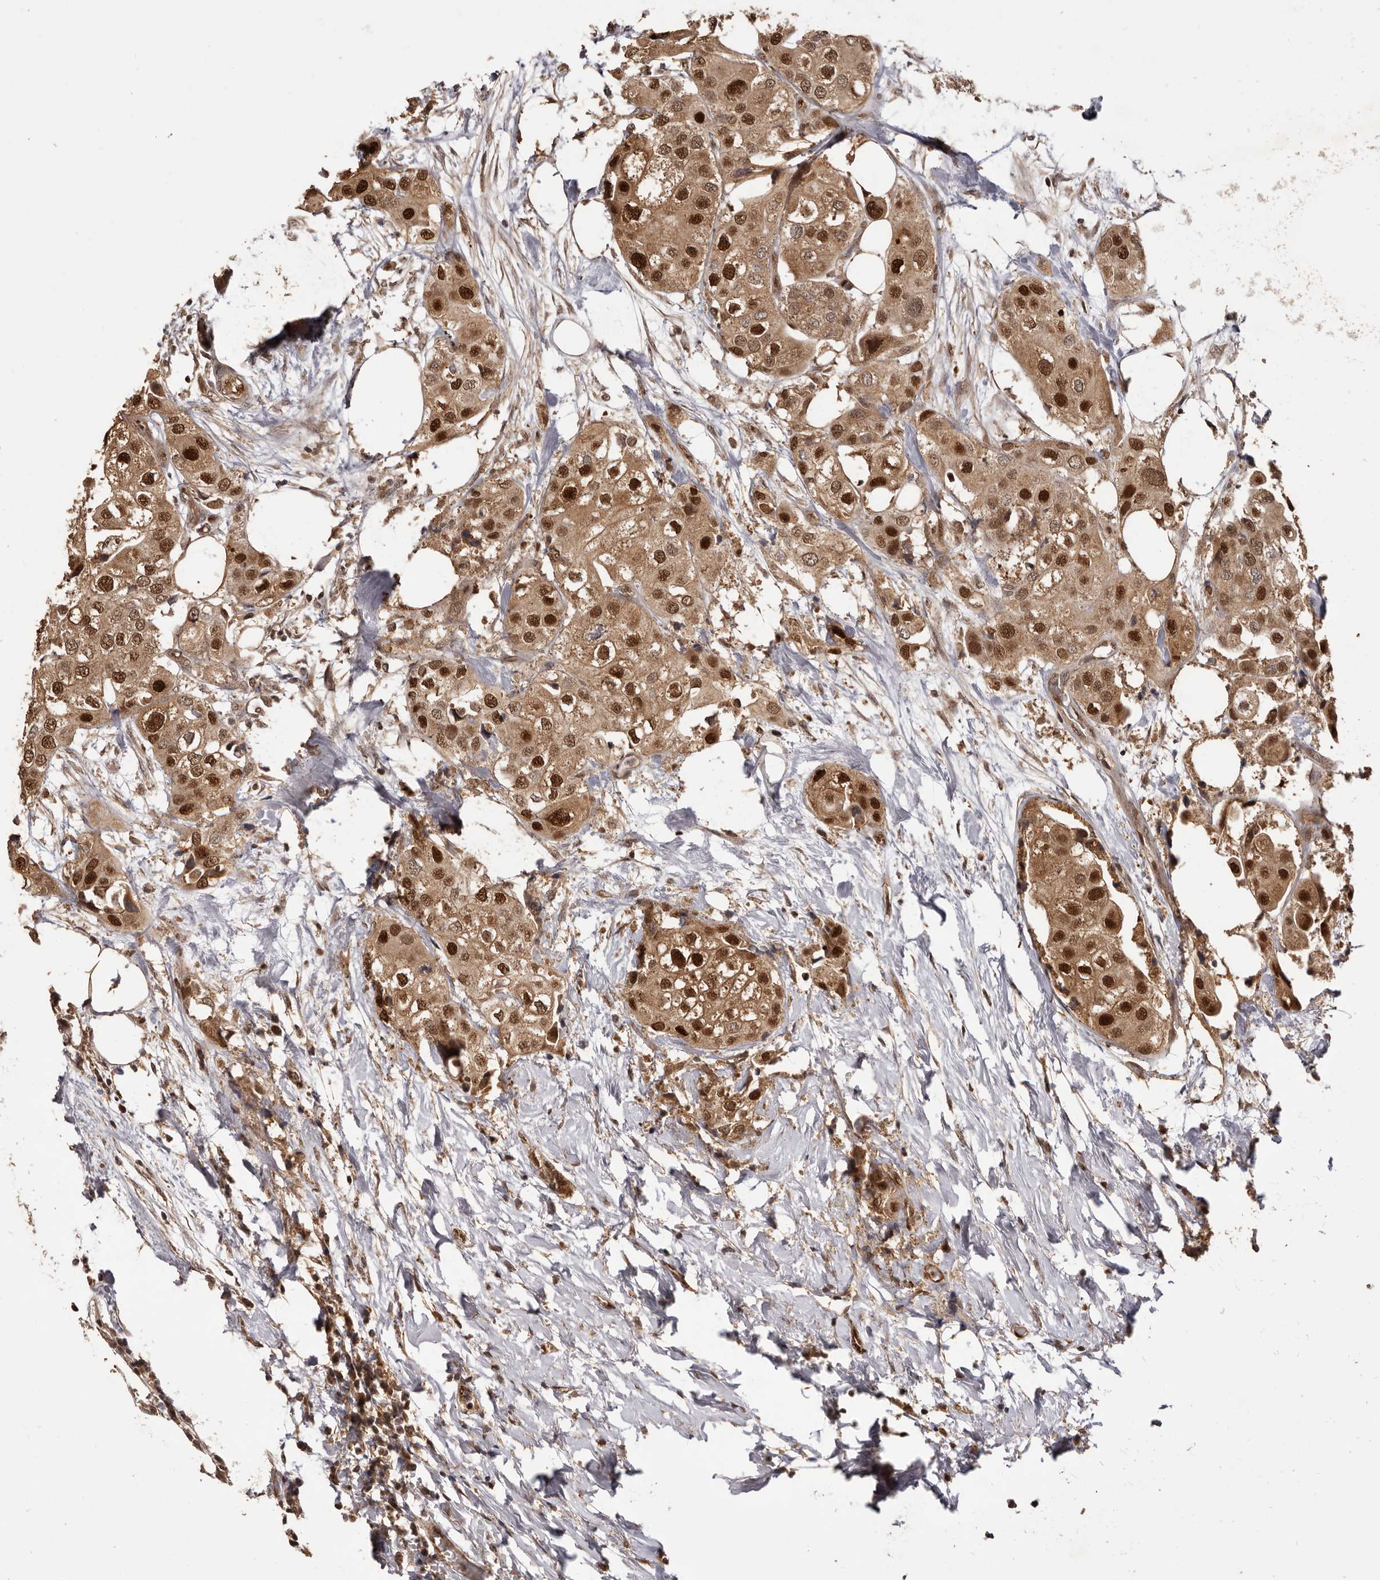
{"staining": {"intensity": "strong", "quantity": ">75%", "location": "cytoplasmic/membranous,nuclear"}, "tissue": "urothelial cancer", "cell_type": "Tumor cells", "image_type": "cancer", "snomed": [{"axis": "morphology", "description": "Urothelial carcinoma, High grade"}, {"axis": "topography", "description": "Urinary bladder"}], "caption": "The immunohistochemical stain highlights strong cytoplasmic/membranous and nuclear expression in tumor cells of high-grade urothelial carcinoma tissue.", "gene": "UBR2", "patient": {"sex": "male", "age": 64}}